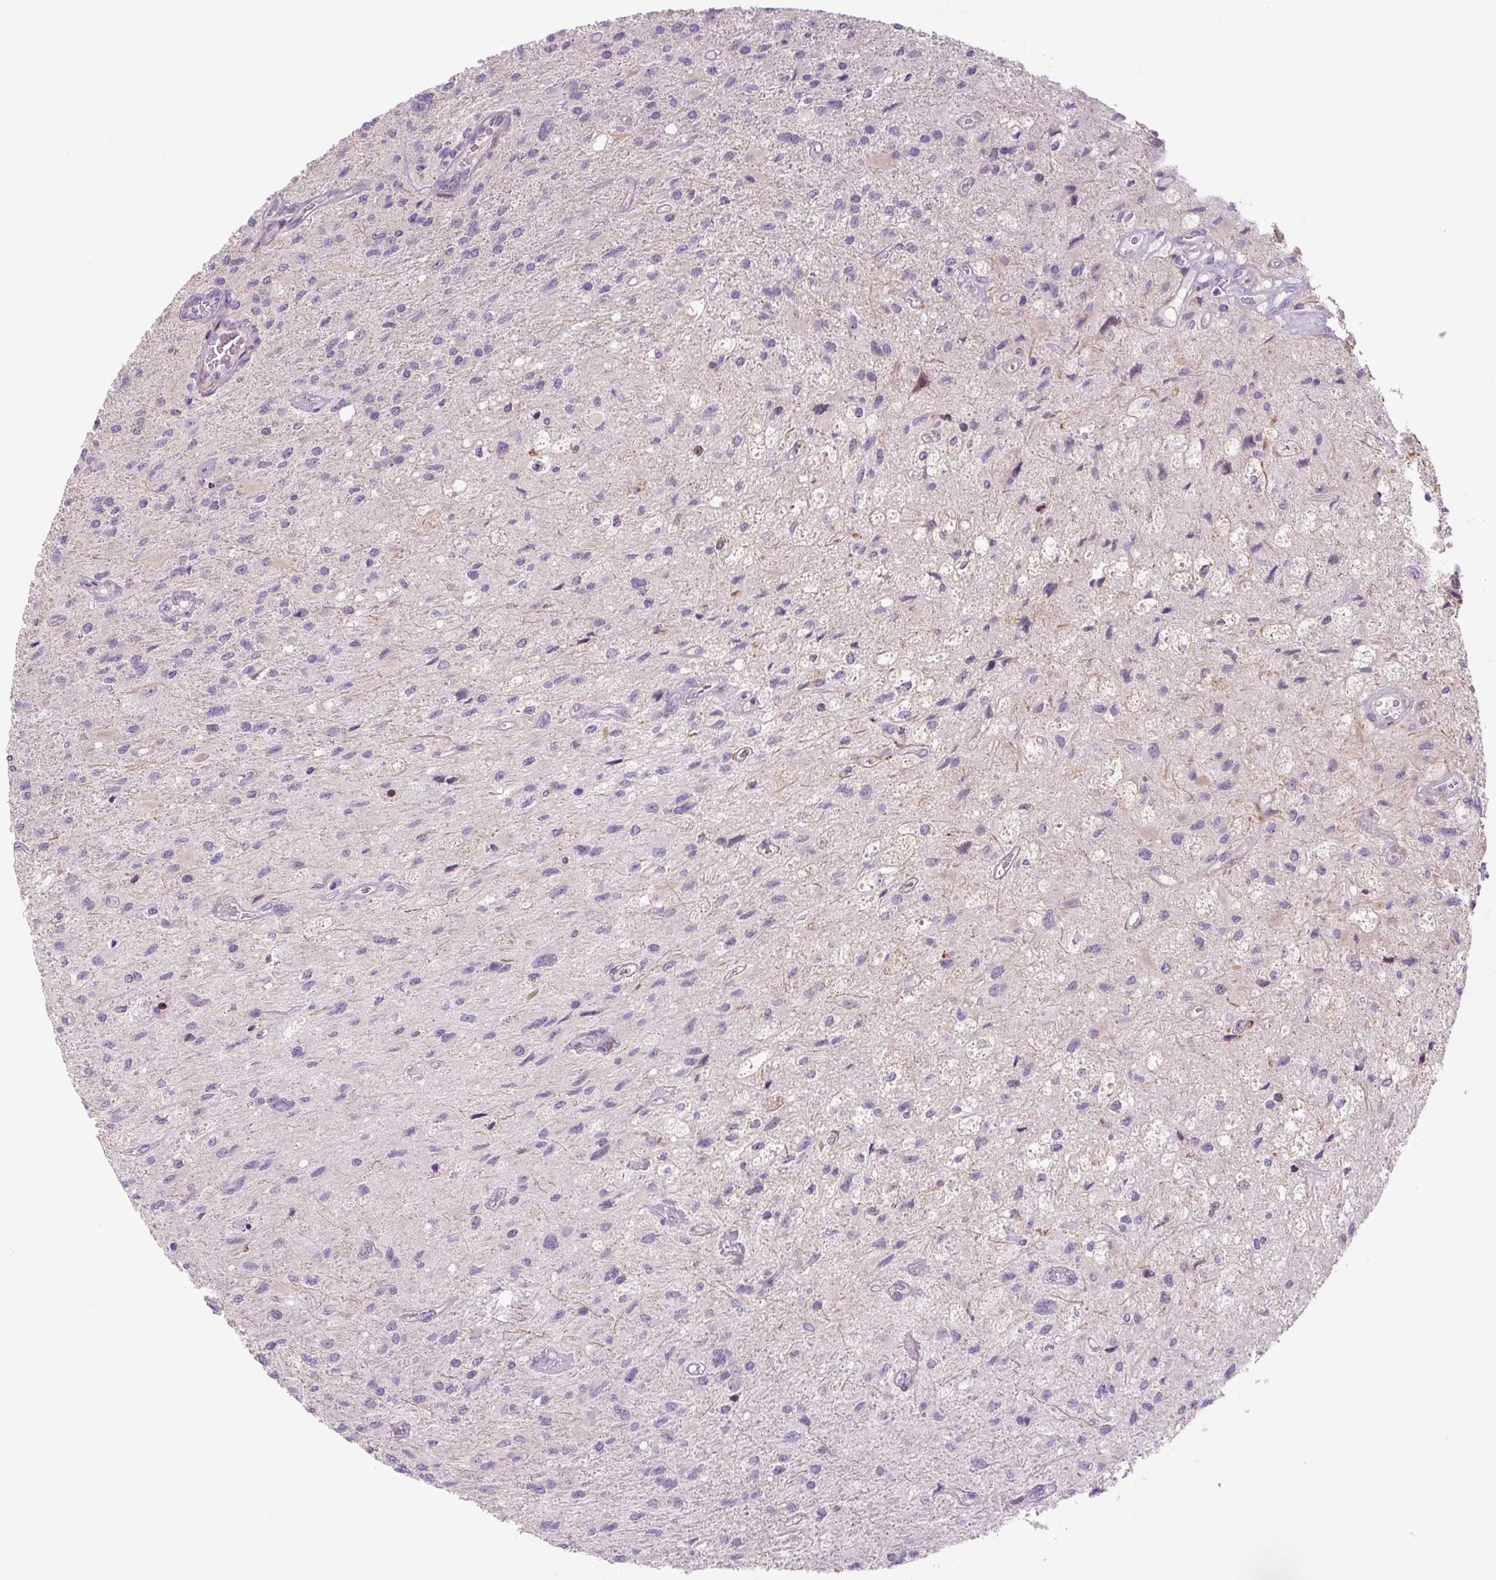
{"staining": {"intensity": "negative", "quantity": "none", "location": "none"}, "tissue": "glioma", "cell_type": "Tumor cells", "image_type": "cancer", "snomed": [{"axis": "morphology", "description": "Glioma, malignant, High grade"}, {"axis": "topography", "description": "Brain"}], "caption": "A micrograph of malignant high-grade glioma stained for a protein exhibits no brown staining in tumor cells.", "gene": "DISP3", "patient": {"sex": "female", "age": 70}}